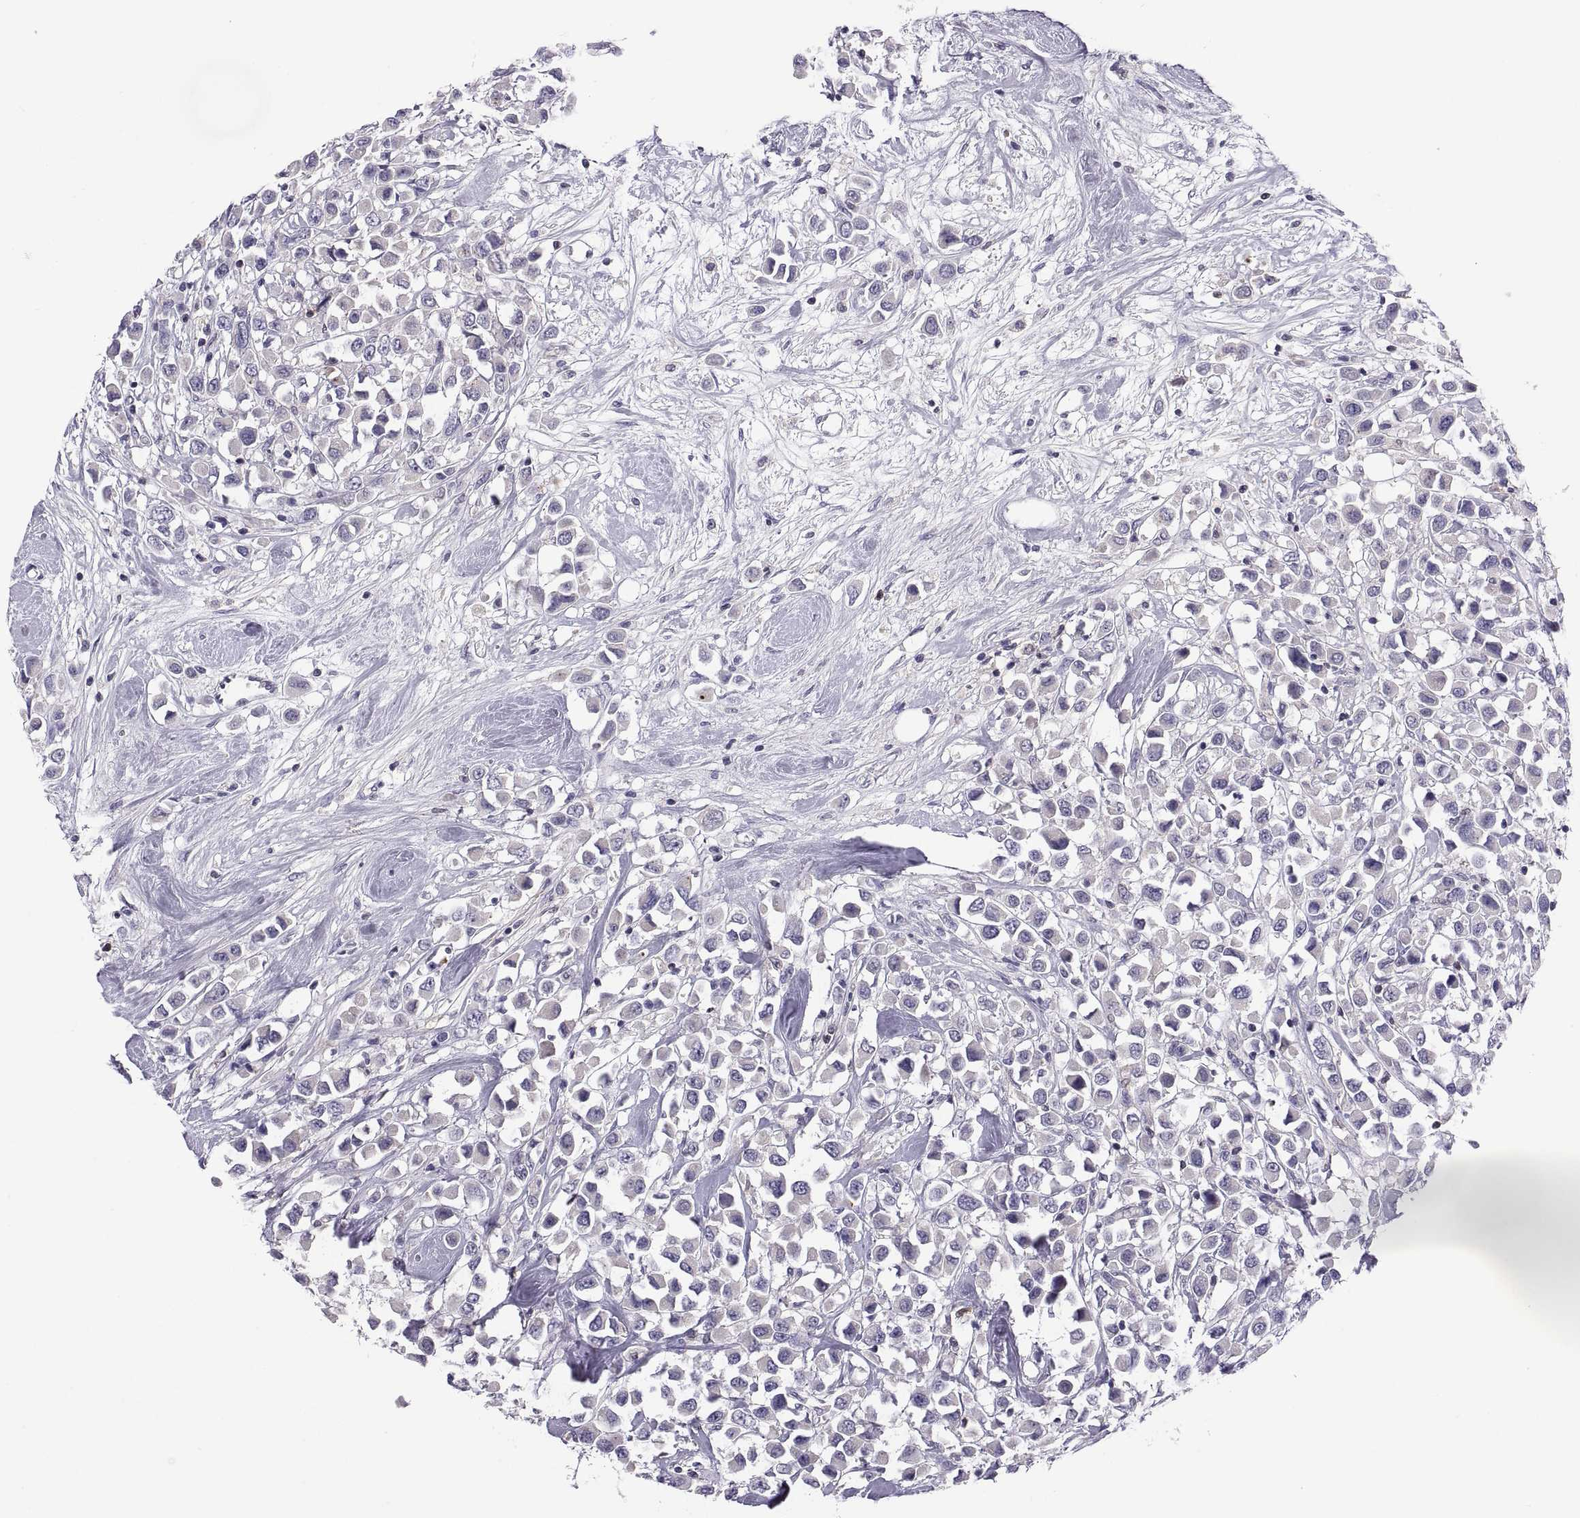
{"staining": {"intensity": "negative", "quantity": "none", "location": "none"}, "tissue": "breast cancer", "cell_type": "Tumor cells", "image_type": "cancer", "snomed": [{"axis": "morphology", "description": "Duct carcinoma"}, {"axis": "topography", "description": "Breast"}], "caption": "Immunohistochemistry histopathology image of neoplastic tissue: human breast cancer stained with DAB demonstrates no significant protein staining in tumor cells. The staining was performed using DAB (3,3'-diaminobenzidine) to visualize the protein expression in brown, while the nuclei were stained in blue with hematoxylin (Magnification: 20x).", "gene": "FGF9", "patient": {"sex": "female", "age": 61}}